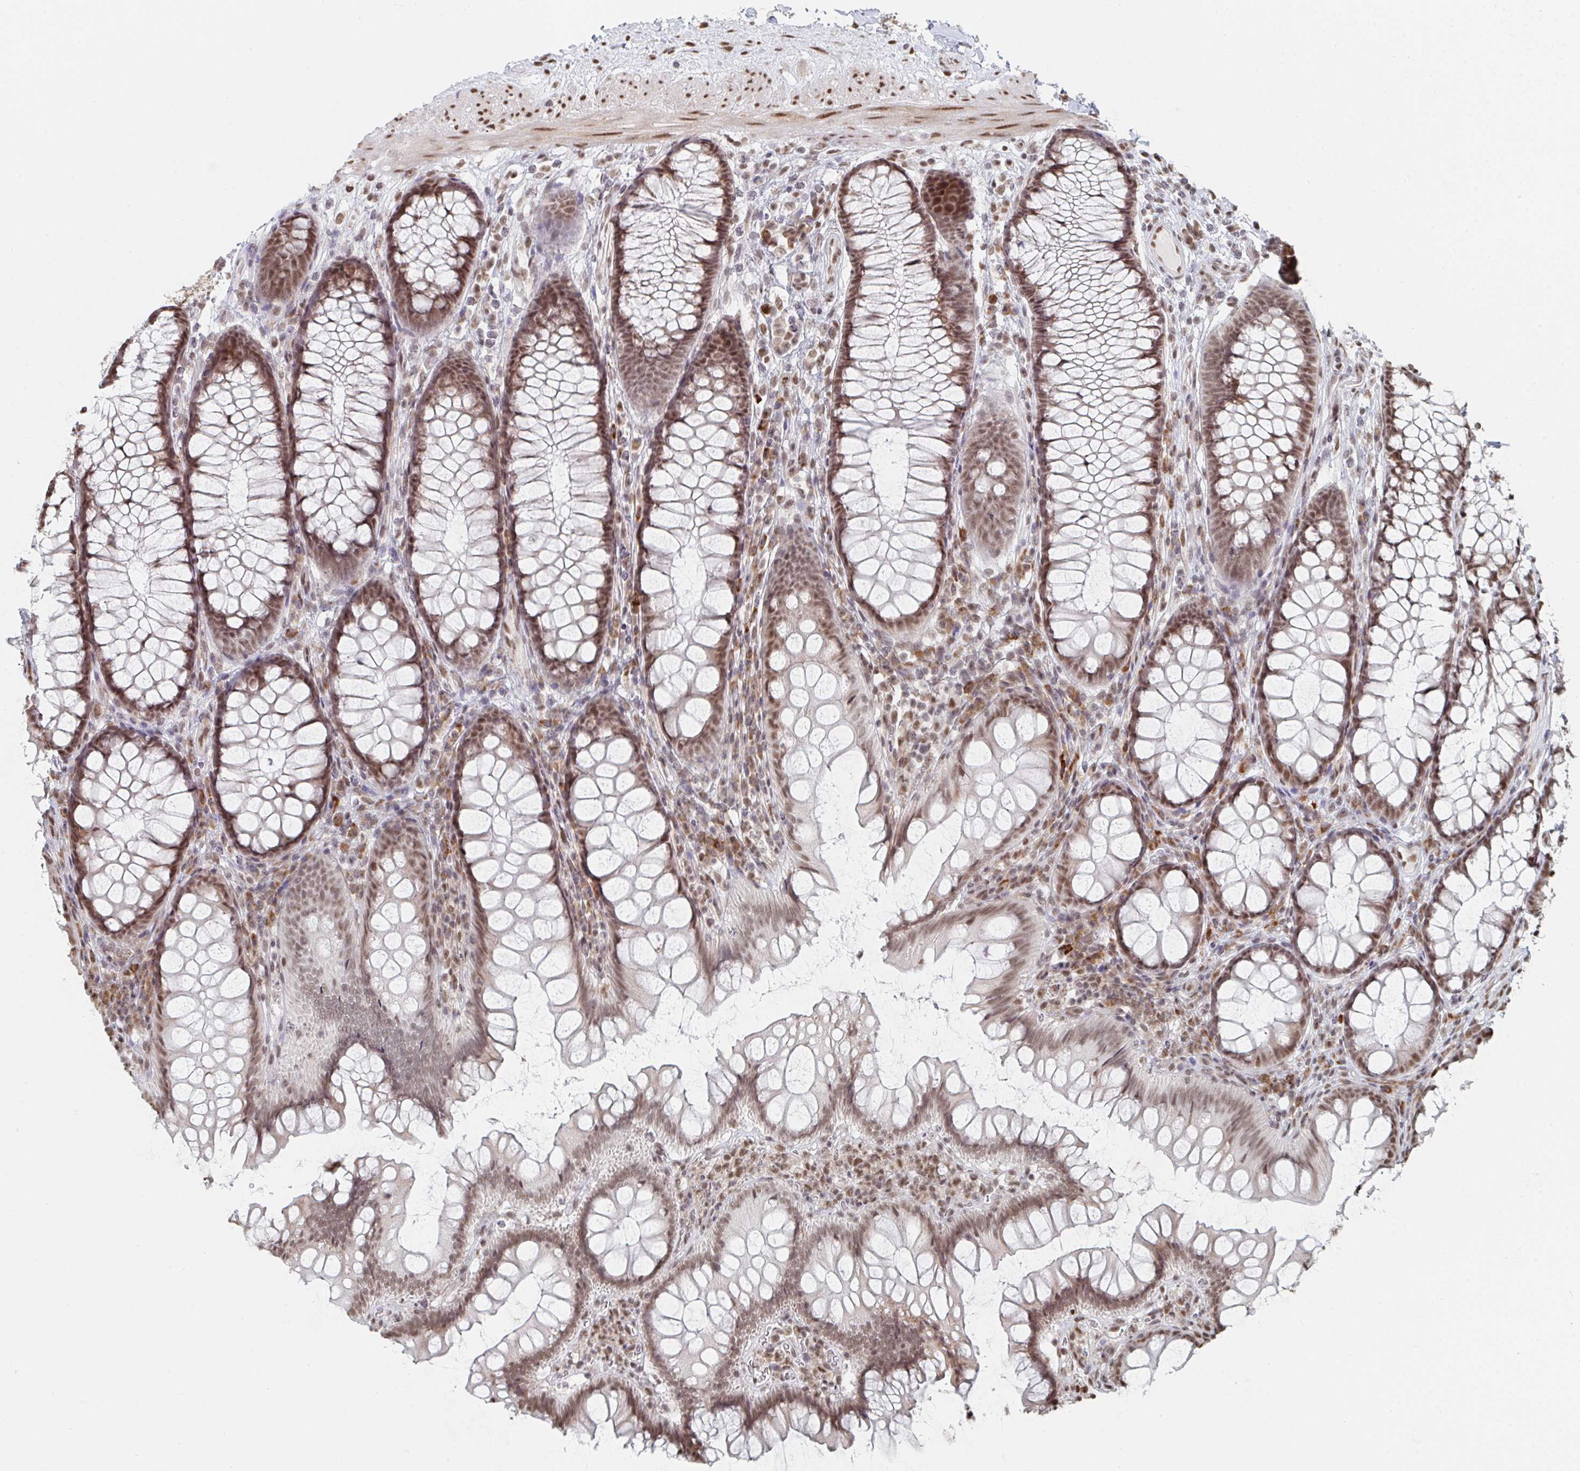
{"staining": {"intensity": "weak", "quantity": ">75%", "location": "nuclear"}, "tissue": "colon", "cell_type": "Endothelial cells", "image_type": "normal", "snomed": [{"axis": "morphology", "description": "Normal tissue, NOS"}, {"axis": "morphology", "description": "Adenoma, NOS"}, {"axis": "topography", "description": "Soft tissue"}, {"axis": "topography", "description": "Colon"}], "caption": "Normal colon exhibits weak nuclear expression in about >75% of endothelial cells.", "gene": "MBNL1", "patient": {"sex": "male", "age": 47}}